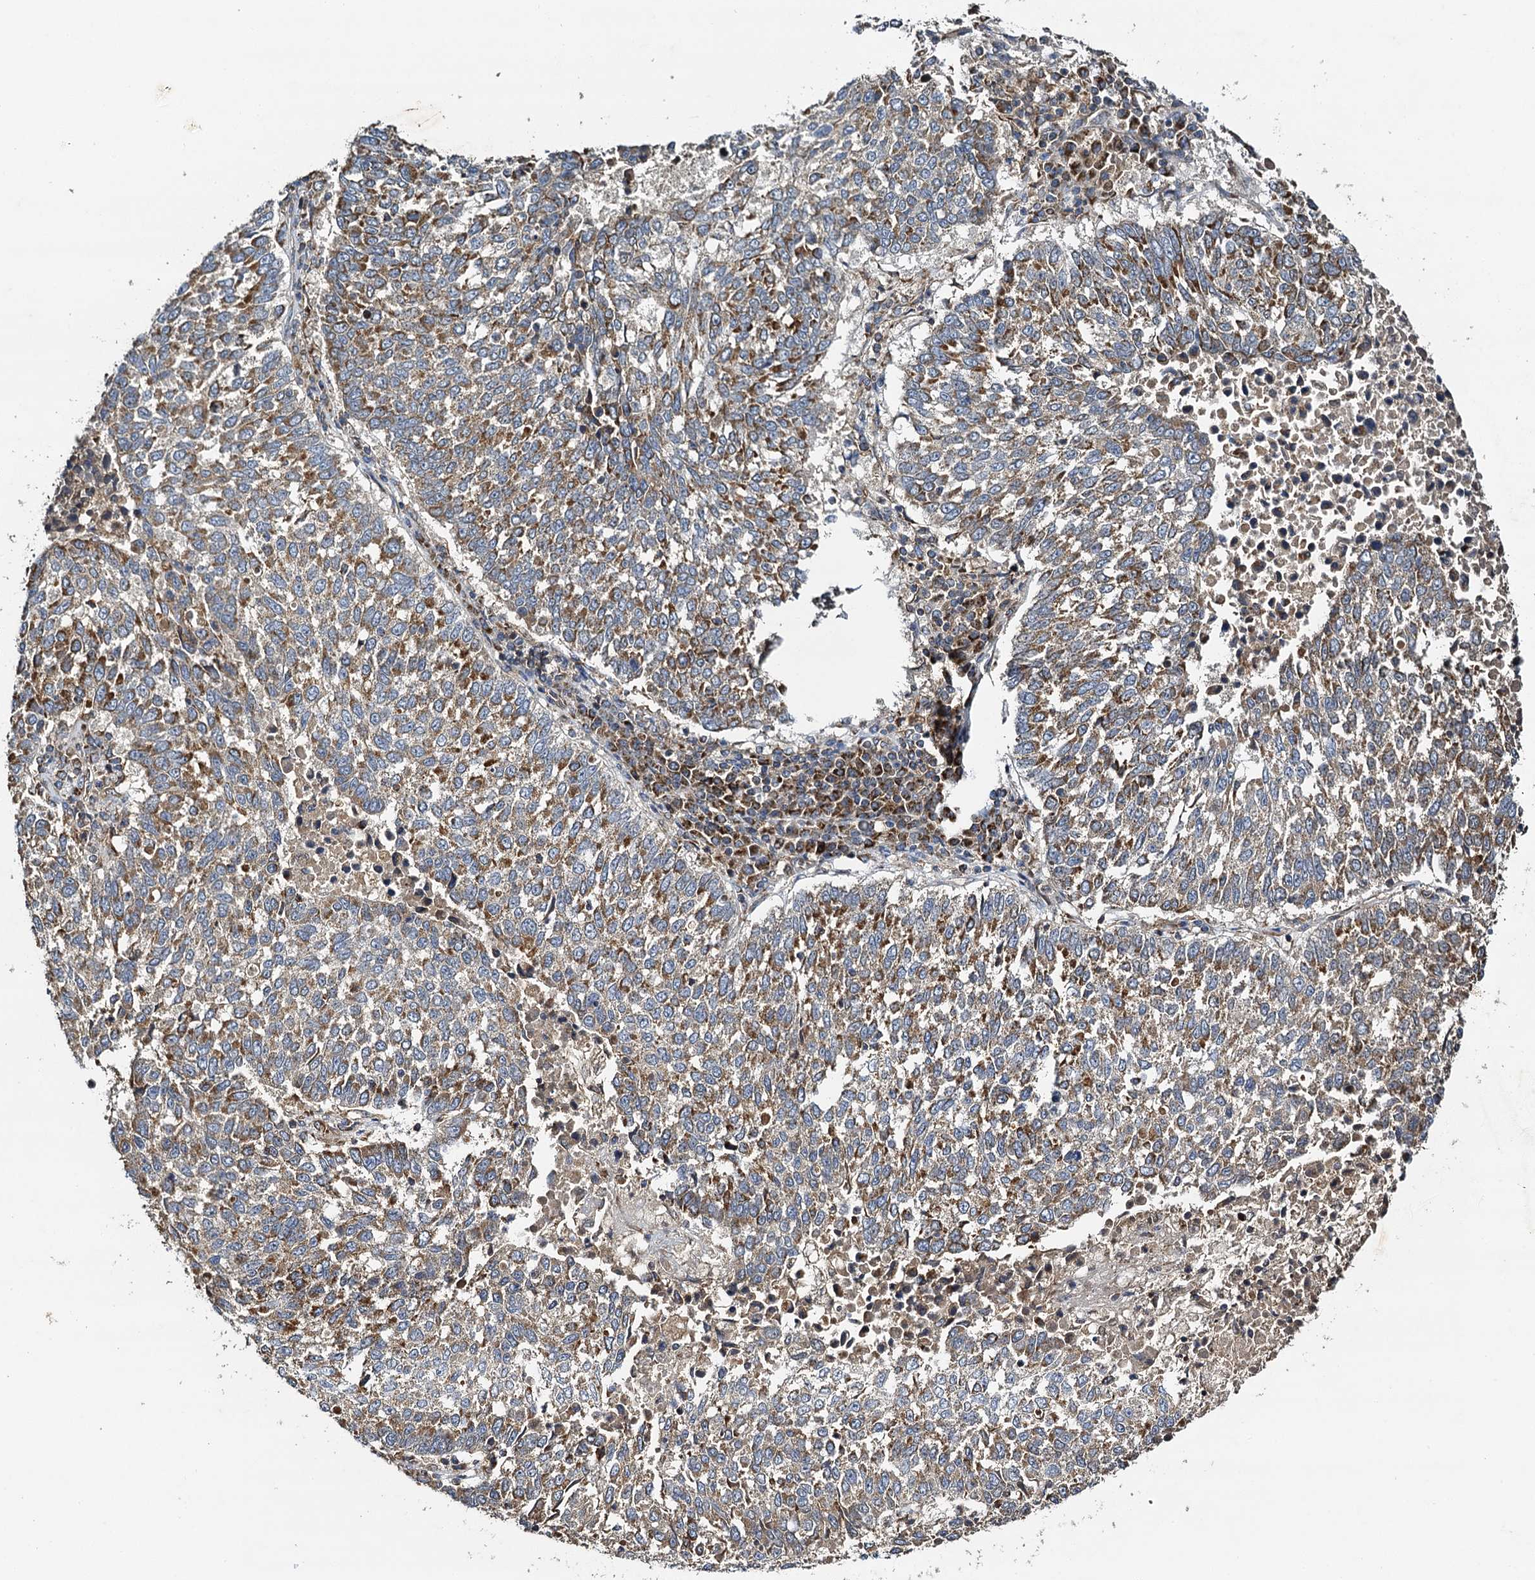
{"staining": {"intensity": "moderate", "quantity": ">75%", "location": "cytoplasmic/membranous"}, "tissue": "lung cancer", "cell_type": "Tumor cells", "image_type": "cancer", "snomed": [{"axis": "morphology", "description": "Squamous cell carcinoma, NOS"}, {"axis": "topography", "description": "Lung"}], "caption": "Lung cancer (squamous cell carcinoma) stained with a brown dye exhibits moderate cytoplasmic/membranous positive expression in about >75% of tumor cells.", "gene": "NDUFA13", "patient": {"sex": "male", "age": 73}}